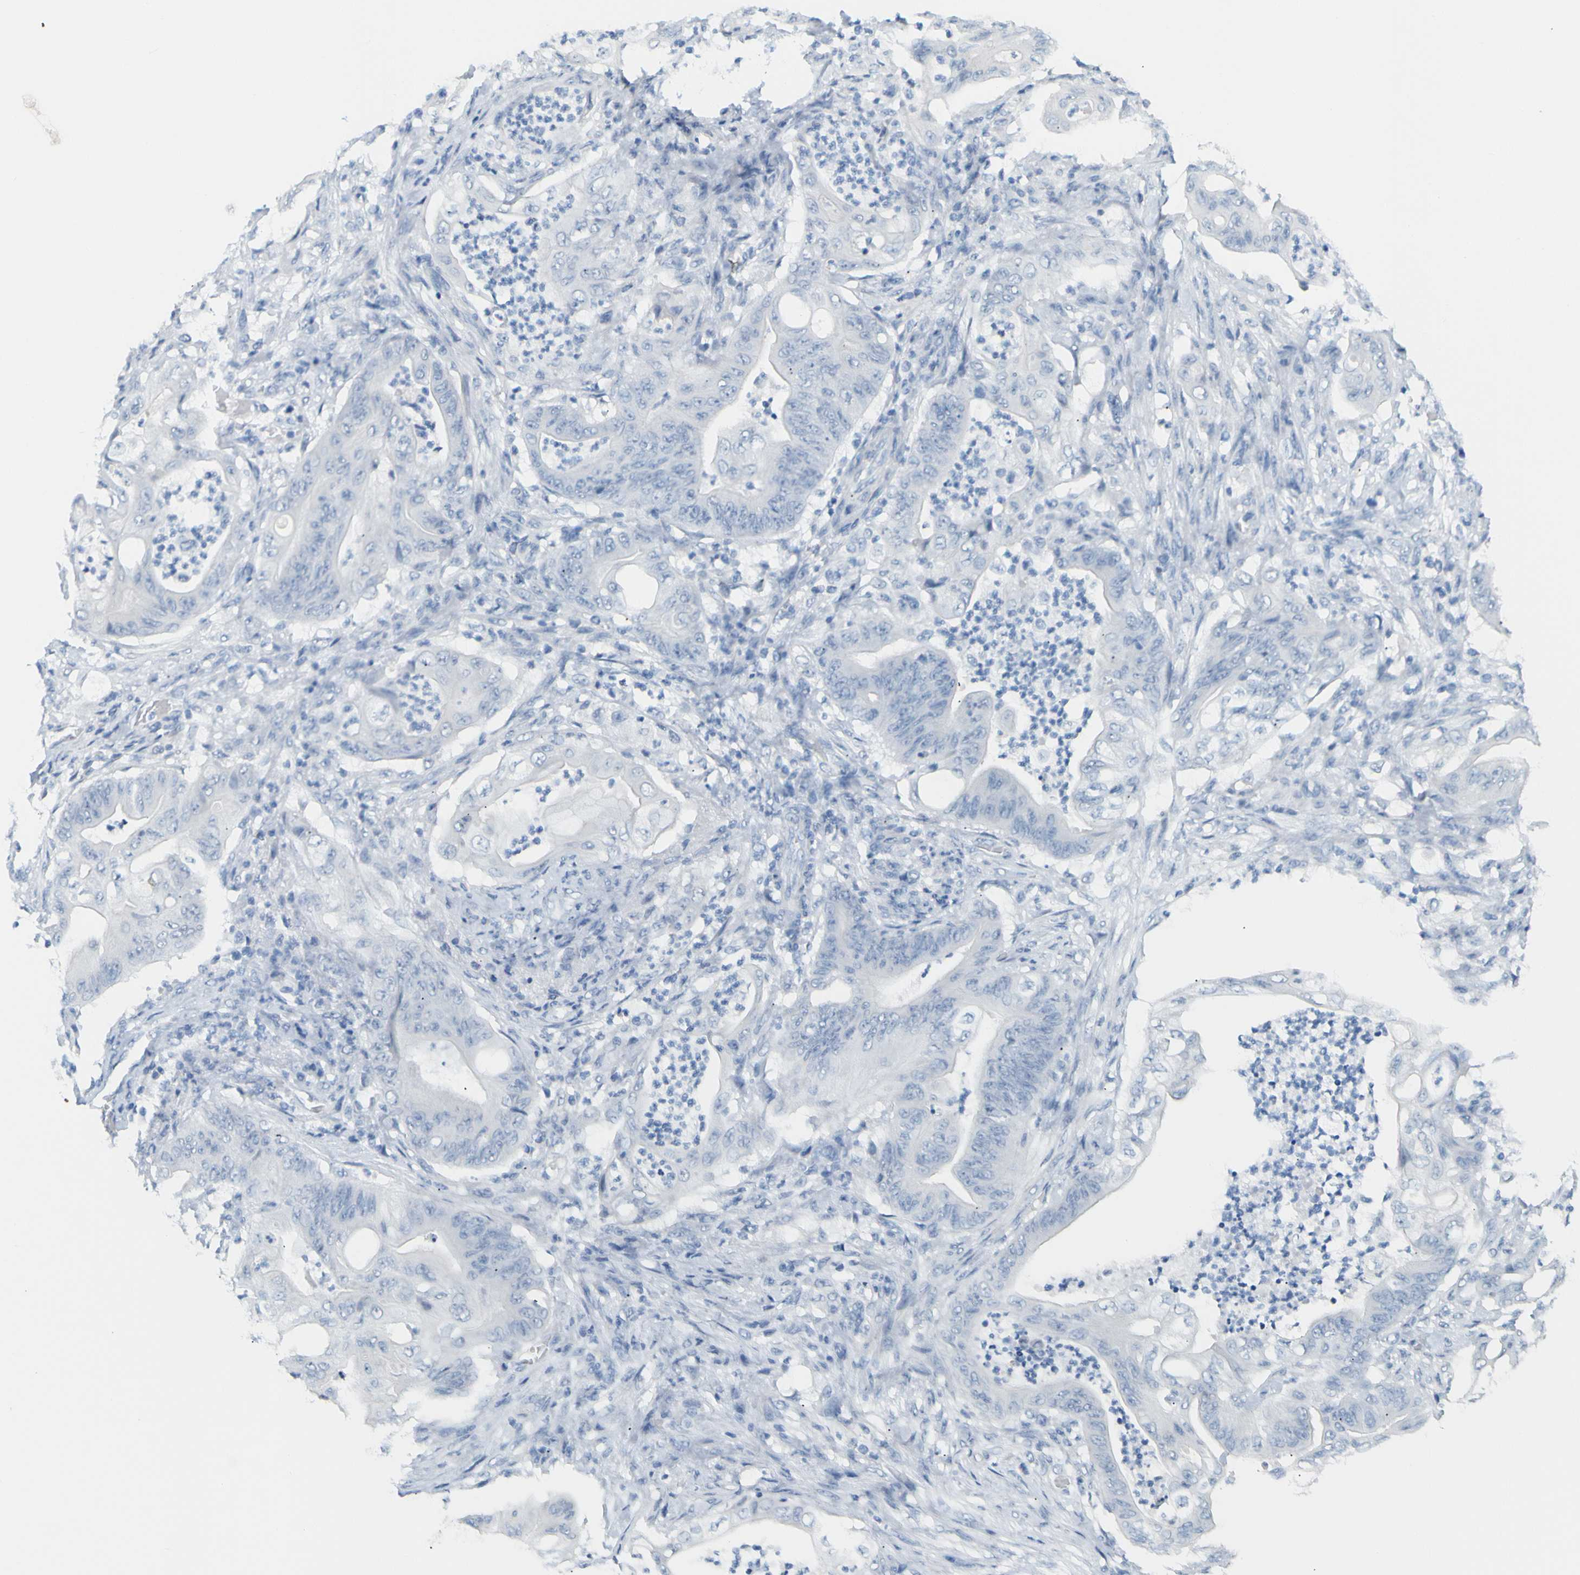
{"staining": {"intensity": "negative", "quantity": "none", "location": "none"}, "tissue": "stomach cancer", "cell_type": "Tumor cells", "image_type": "cancer", "snomed": [{"axis": "morphology", "description": "Adenocarcinoma, NOS"}, {"axis": "topography", "description": "Stomach"}], "caption": "Tumor cells show no significant expression in adenocarcinoma (stomach).", "gene": "OPN1SW", "patient": {"sex": "female", "age": 73}}